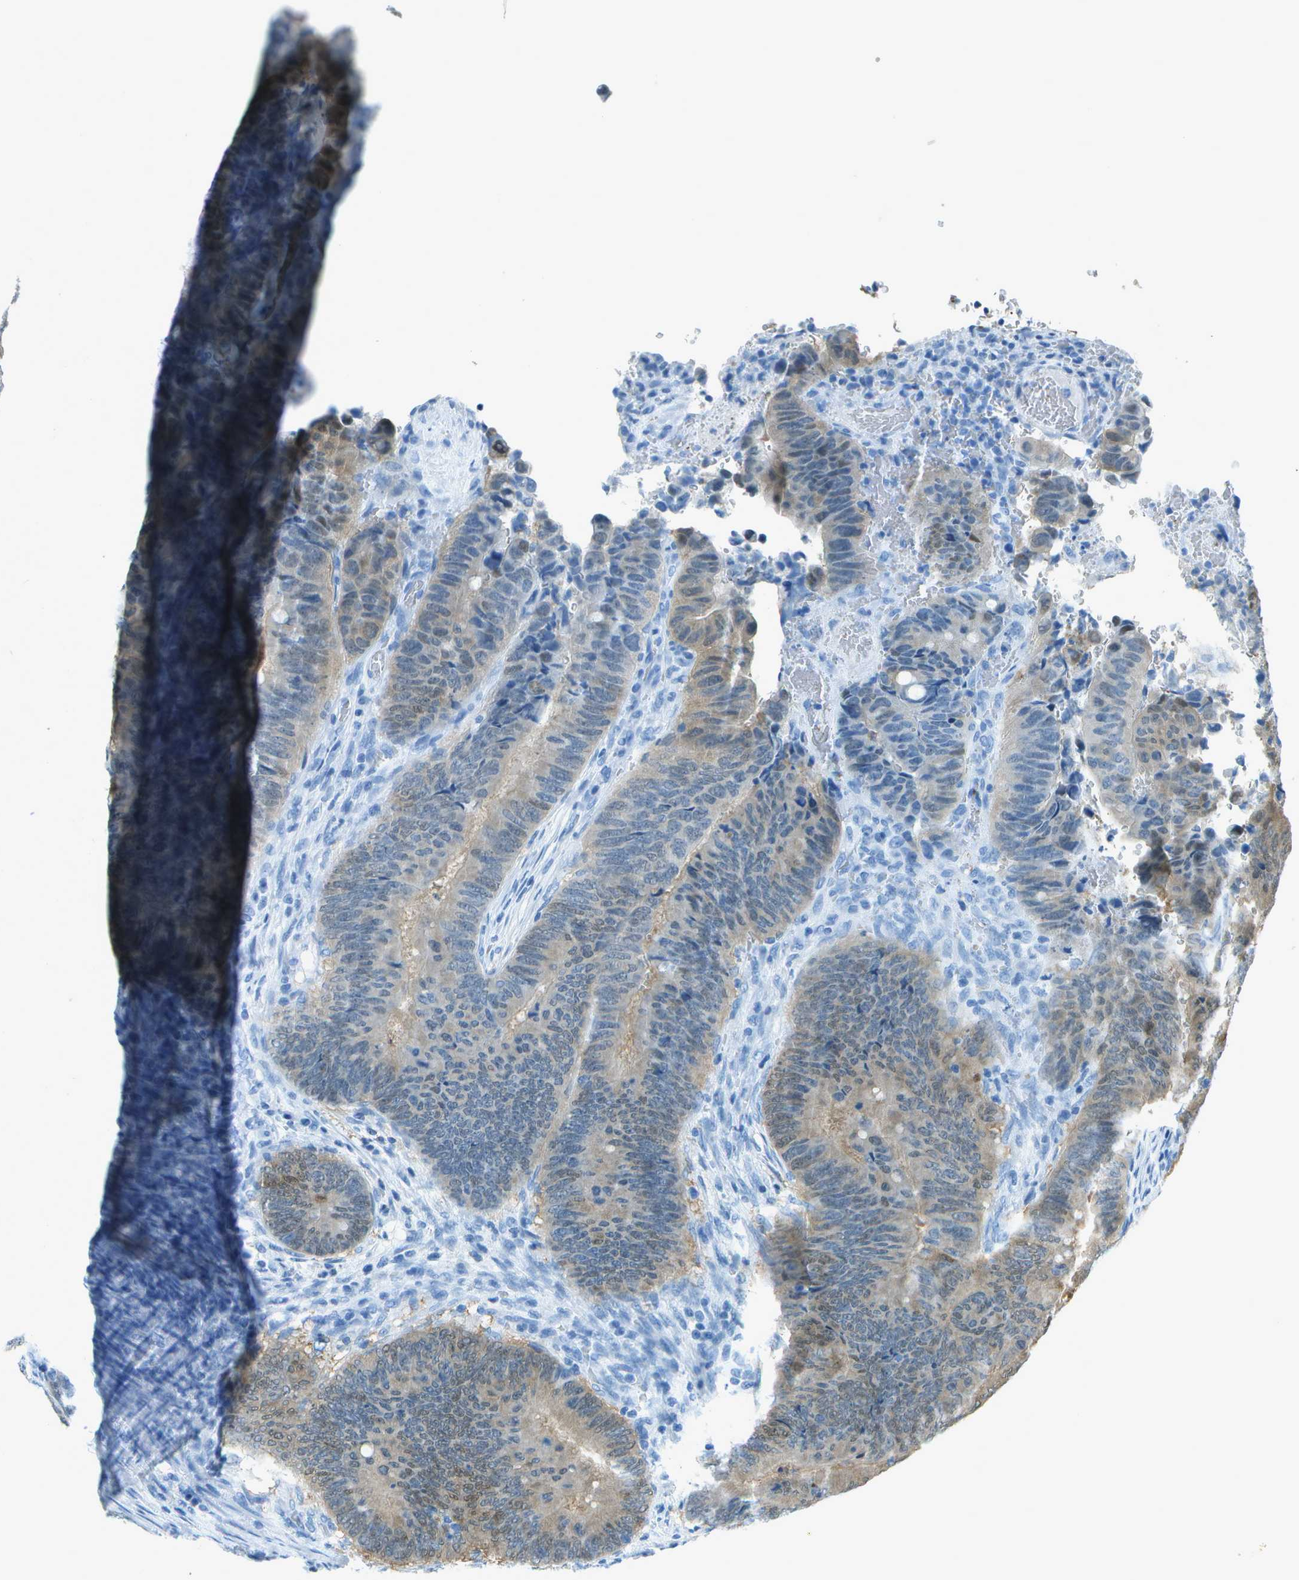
{"staining": {"intensity": "weak", "quantity": "<25%", "location": "cytoplasmic/membranous,nuclear"}, "tissue": "colorectal cancer", "cell_type": "Tumor cells", "image_type": "cancer", "snomed": [{"axis": "morphology", "description": "Normal tissue, NOS"}, {"axis": "morphology", "description": "Adenocarcinoma, NOS"}, {"axis": "topography", "description": "Rectum"}, {"axis": "topography", "description": "Peripheral nerve tissue"}], "caption": "Tumor cells show no significant protein staining in colorectal cancer (adenocarcinoma).", "gene": "ASL", "patient": {"sex": "male", "age": 92}}